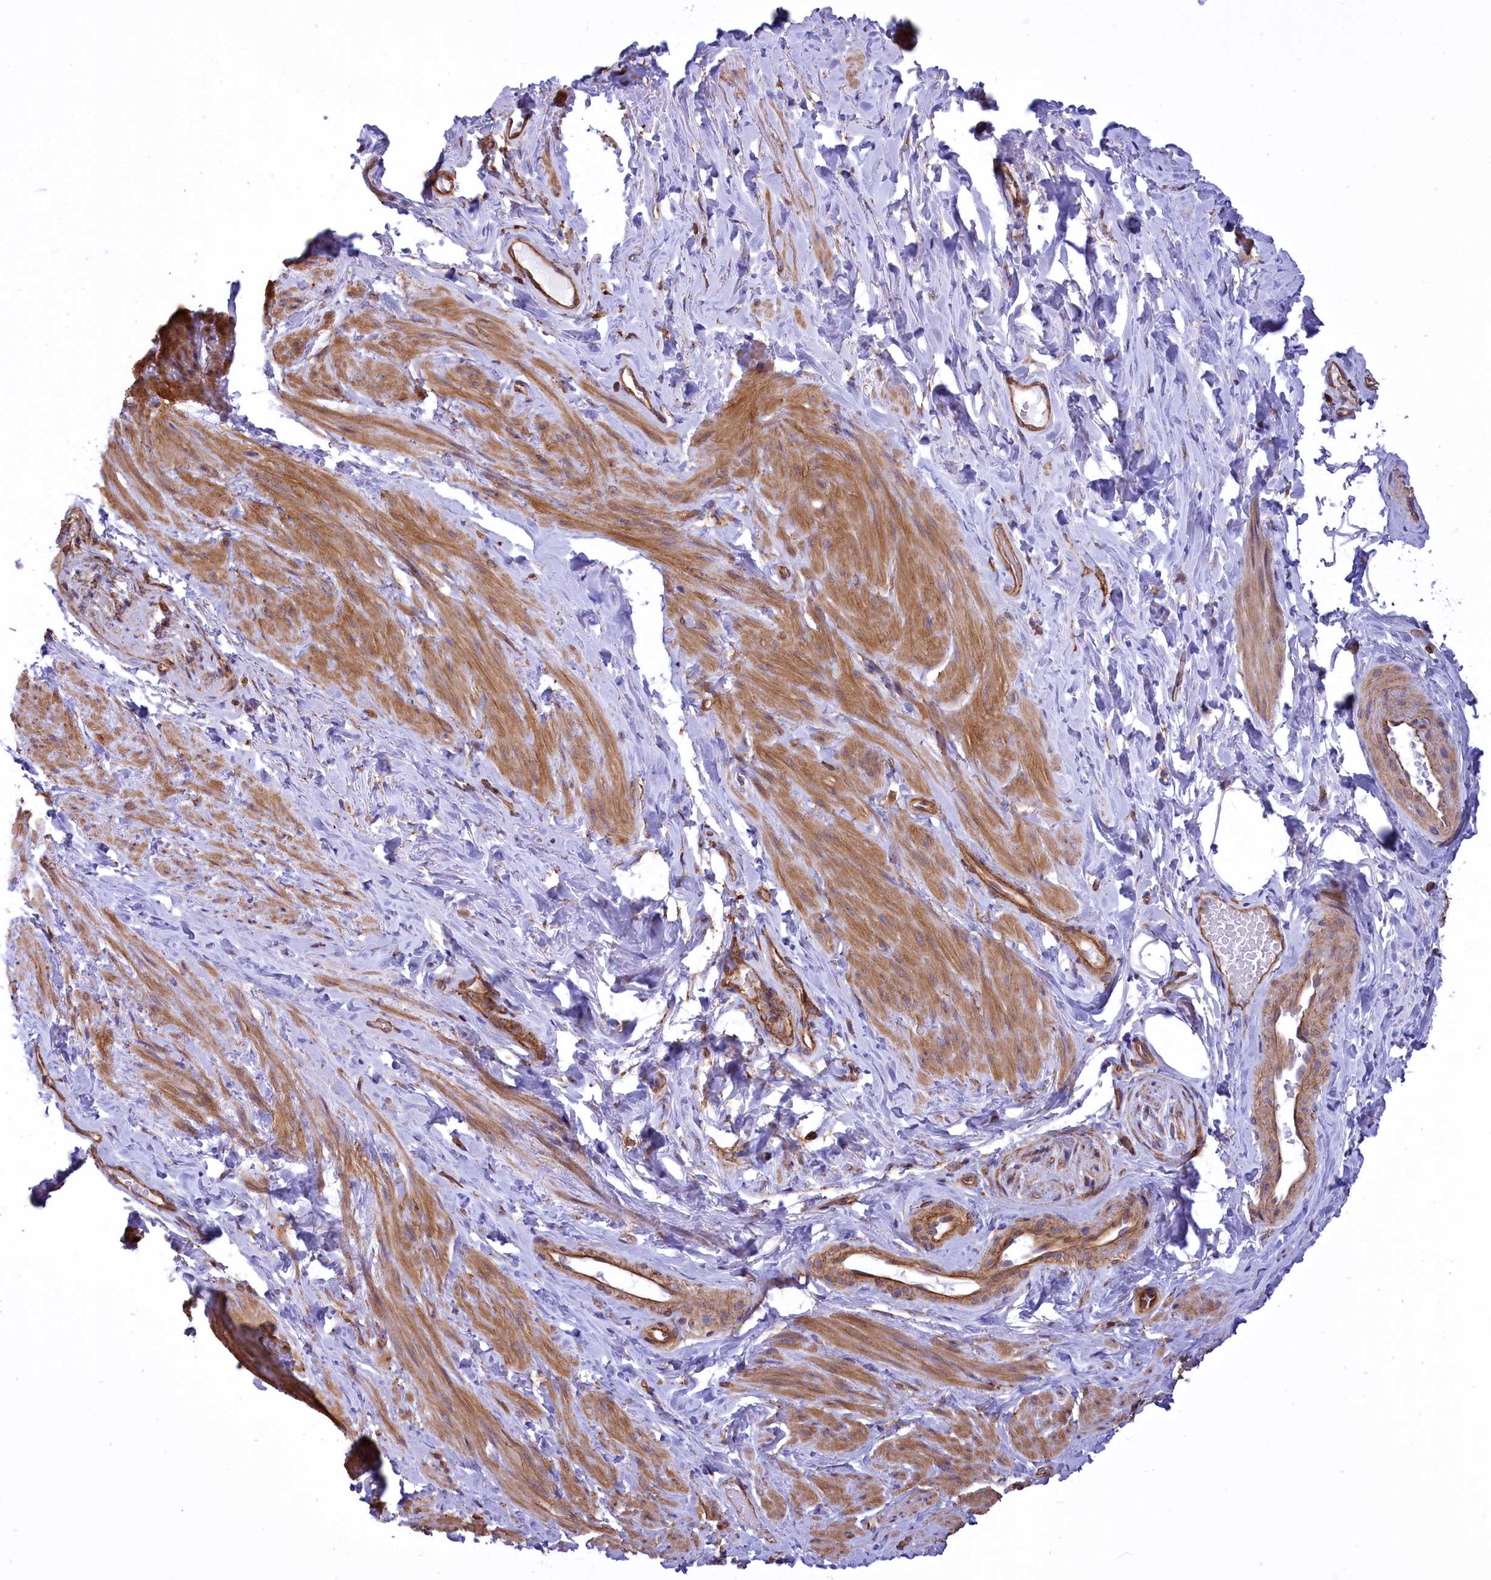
{"staining": {"intensity": "moderate", "quantity": ">75%", "location": "cytoplasmic/membranous"}, "tissue": "smooth muscle", "cell_type": "Smooth muscle cells", "image_type": "normal", "snomed": [{"axis": "morphology", "description": "Normal tissue, NOS"}, {"axis": "topography", "description": "Smooth muscle"}, {"axis": "topography", "description": "Peripheral nerve tissue"}], "caption": "About >75% of smooth muscle cells in normal smooth muscle demonstrate moderate cytoplasmic/membranous protein expression as visualized by brown immunohistochemical staining.", "gene": "SEPTIN9", "patient": {"sex": "male", "age": 69}}